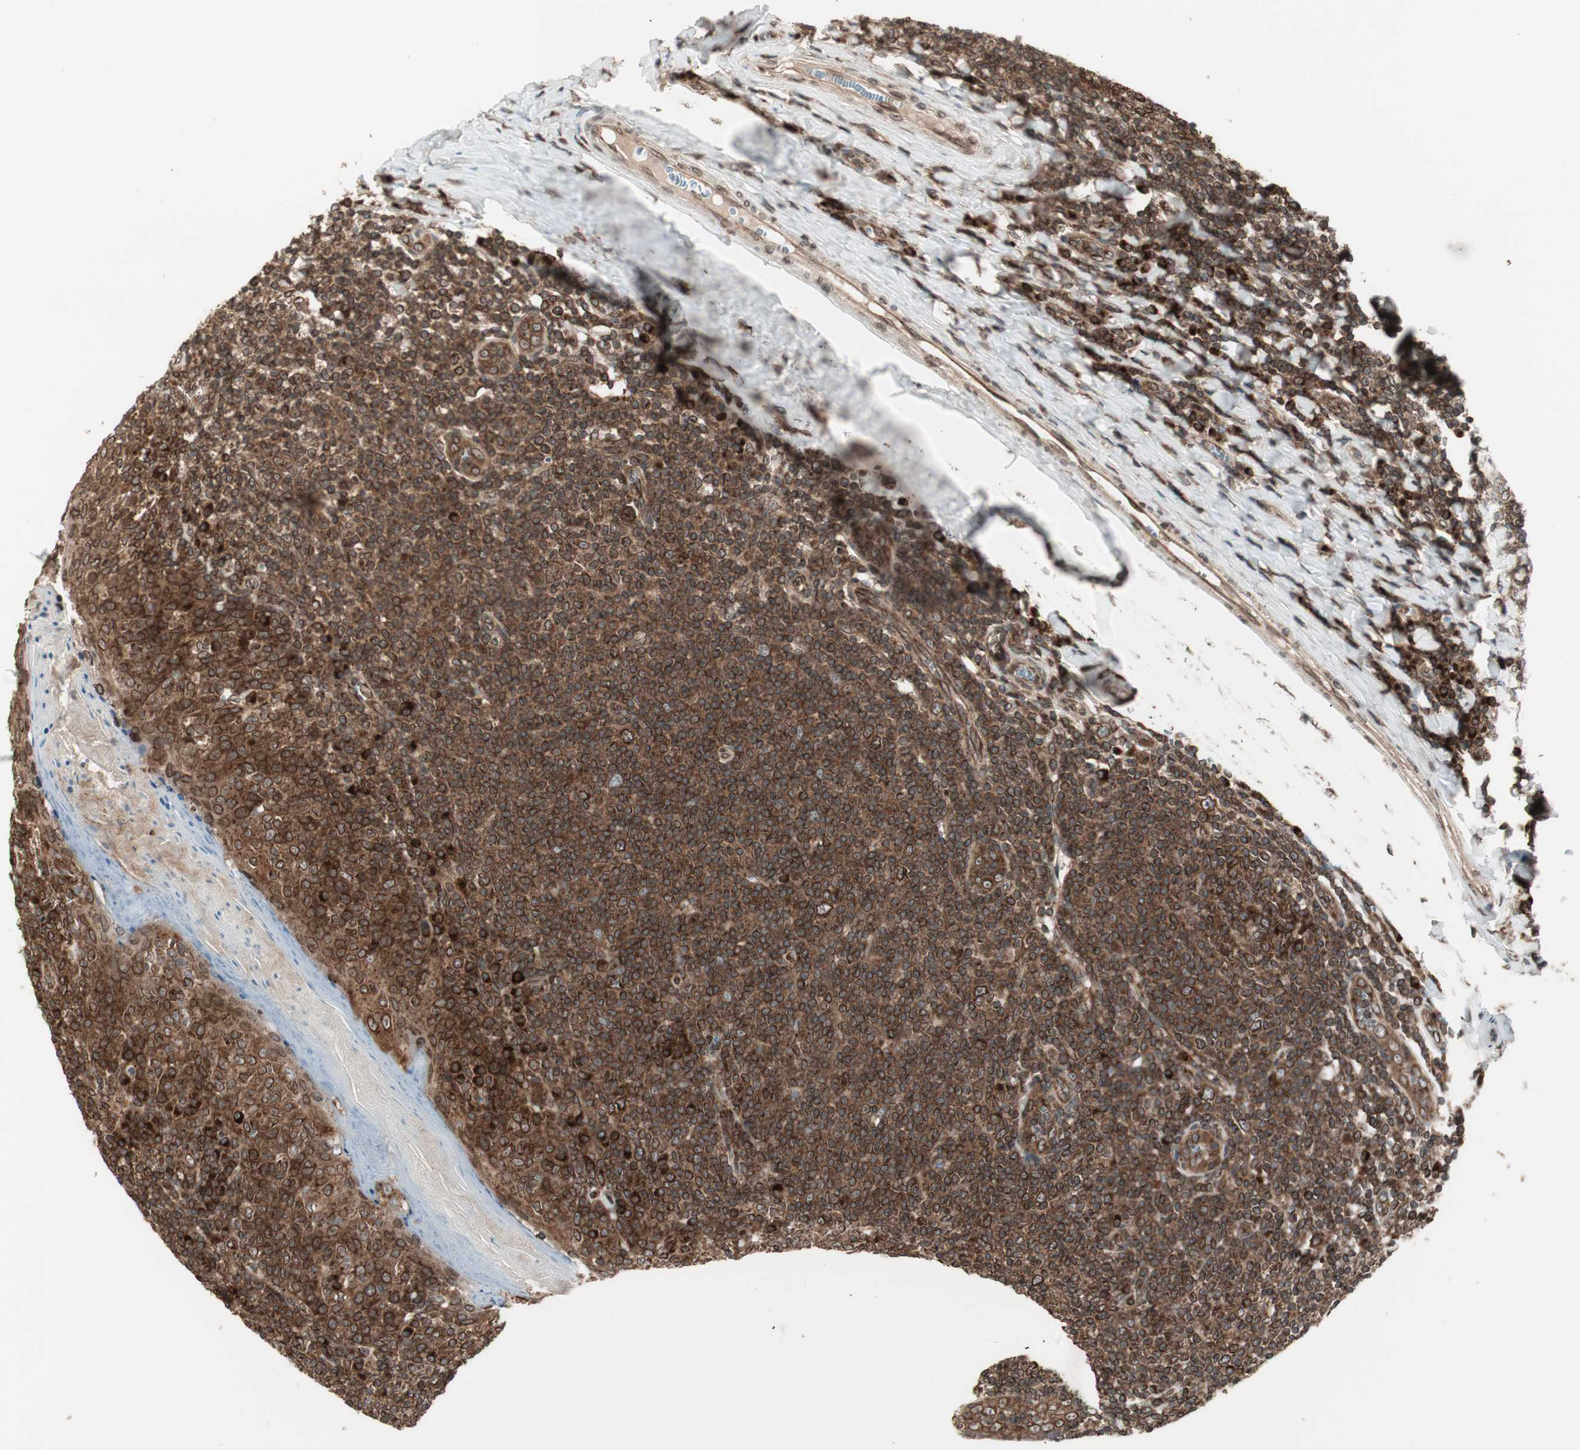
{"staining": {"intensity": "strong", "quantity": ">75%", "location": "cytoplasmic/membranous,nuclear"}, "tissue": "tonsil", "cell_type": "Germinal center cells", "image_type": "normal", "snomed": [{"axis": "morphology", "description": "Normal tissue, NOS"}, {"axis": "topography", "description": "Tonsil"}], "caption": "Brown immunohistochemical staining in normal tonsil shows strong cytoplasmic/membranous,nuclear positivity in approximately >75% of germinal center cells.", "gene": "NUP62", "patient": {"sex": "male", "age": 31}}